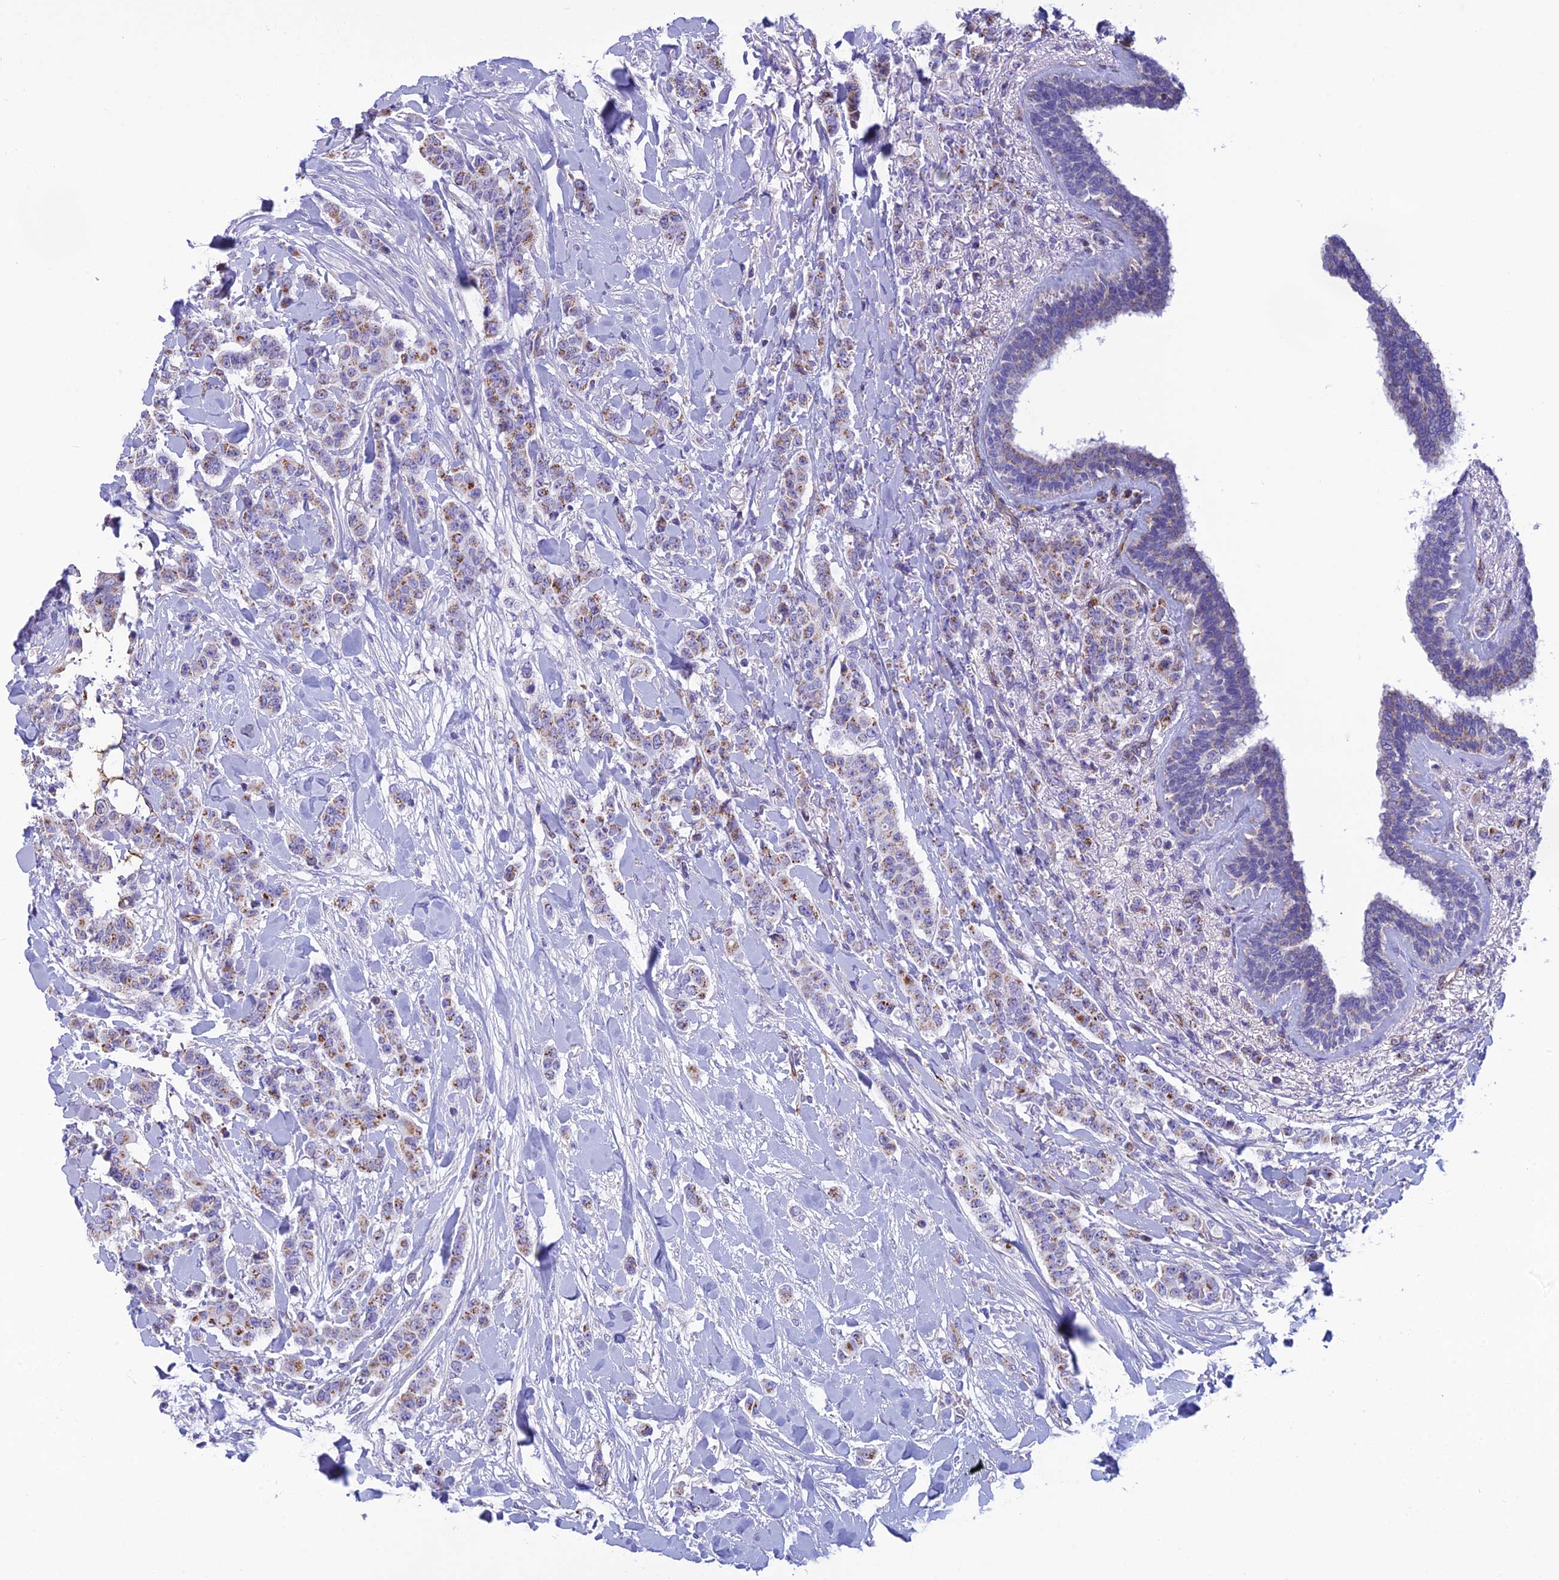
{"staining": {"intensity": "weak", "quantity": "25%-75%", "location": "cytoplasmic/membranous"}, "tissue": "breast cancer", "cell_type": "Tumor cells", "image_type": "cancer", "snomed": [{"axis": "morphology", "description": "Duct carcinoma"}, {"axis": "topography", "description": "Breast"}], "caption": "Immunohistochemistry photomicrograph of neoplastic tissue: human breast infiltrating ductal carcinoma stained using immunohistochemistry displays low levels of weak protein expression localized specifically in the cytoplasmic/membranous of tumor cells, appearing as a cytoplasmic/membranous brown color.", "gene": "POMGNT1", "patient": {"sex": "female", "age": 40}}